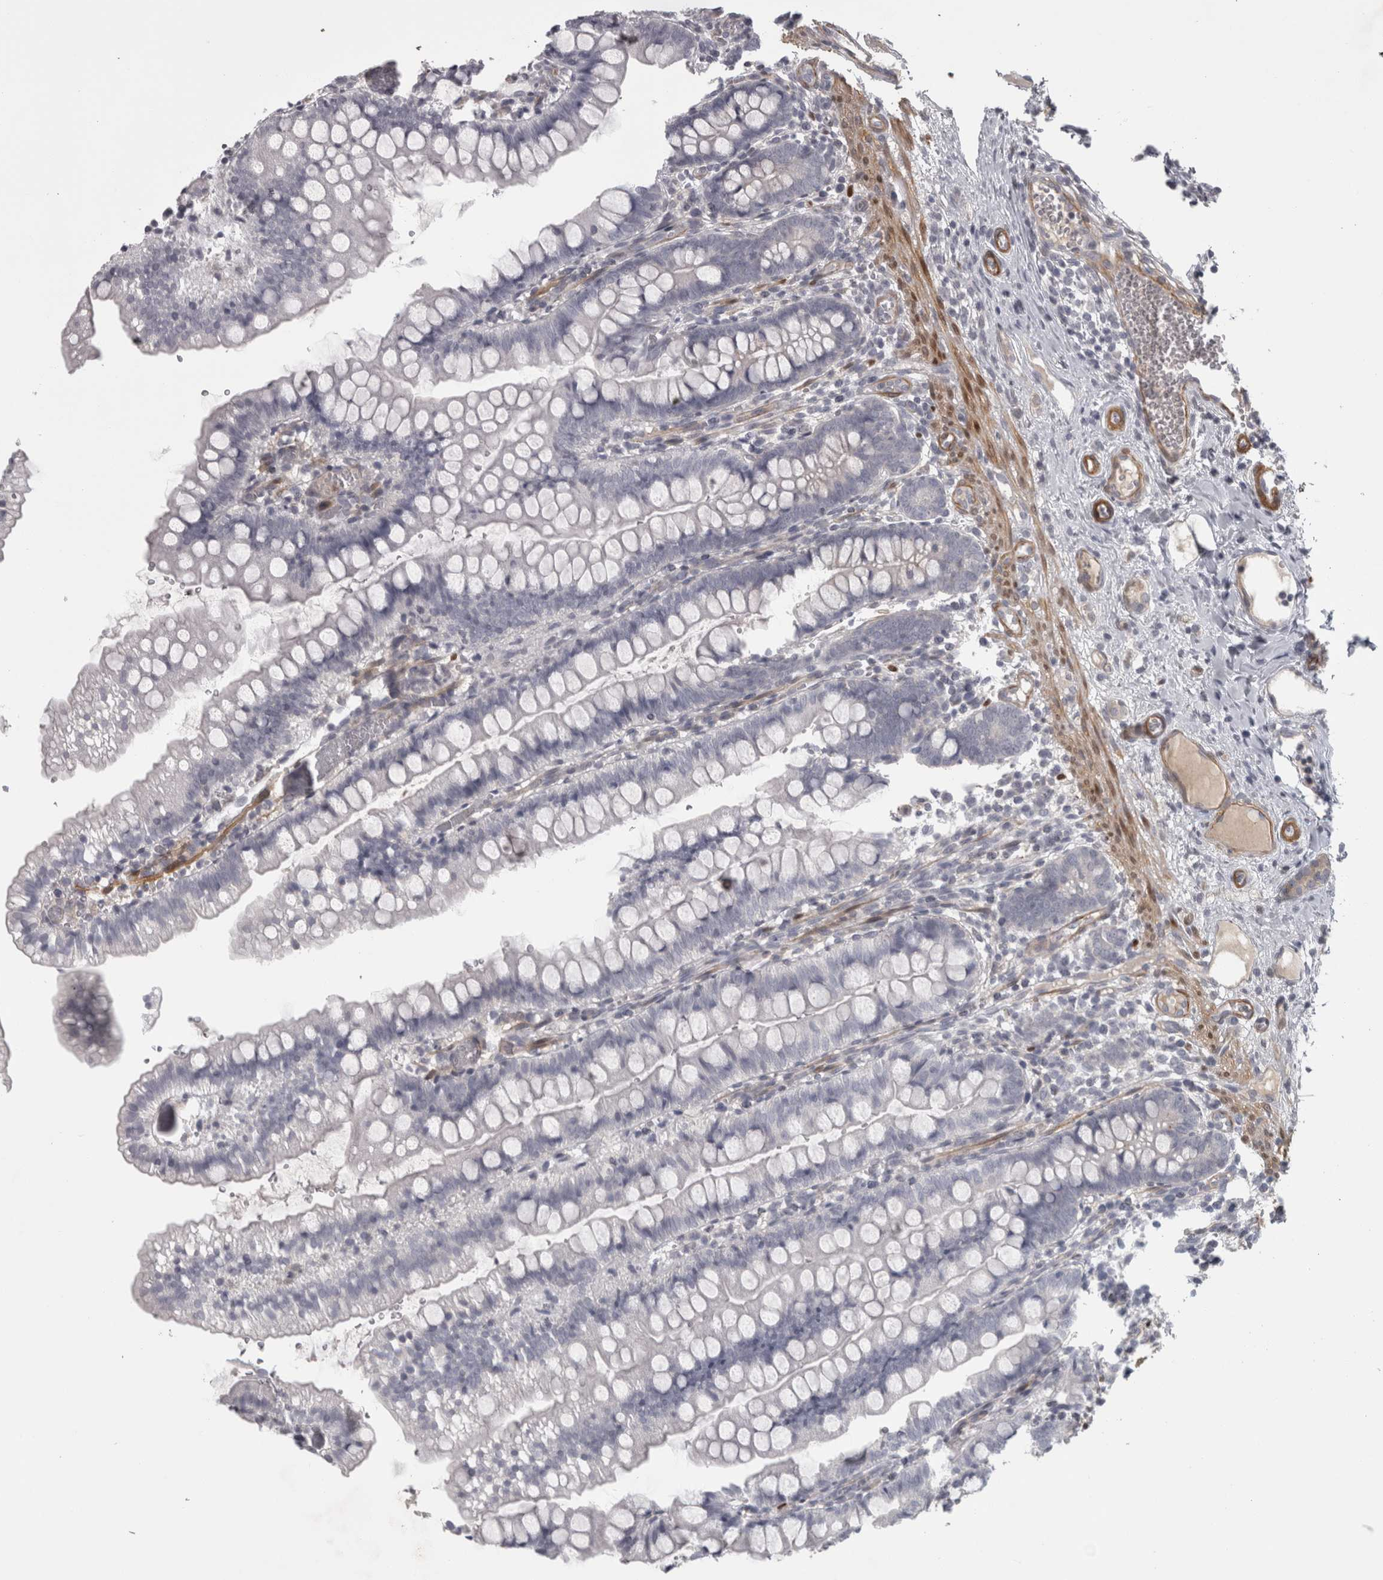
{"staining": {"intensity": "negative", "quantity": "none", "location": "none"}, "tissue": "small intestine", "cell_type": "Glandular cells", "image_type": "normal", "snomed": [{"axis": "morphology", "description": "Normal tissue, NOS"}, {"axis": "morphology", "description": "Developmental malformation"}, {"axis": "topography", "description": "Small intestine"}], "caption": "Protein analysis of normal small intestine exhibits no significant expression in glandular cells.", "gene": "PPP1R12B", "patient": {"sex": "male"}}